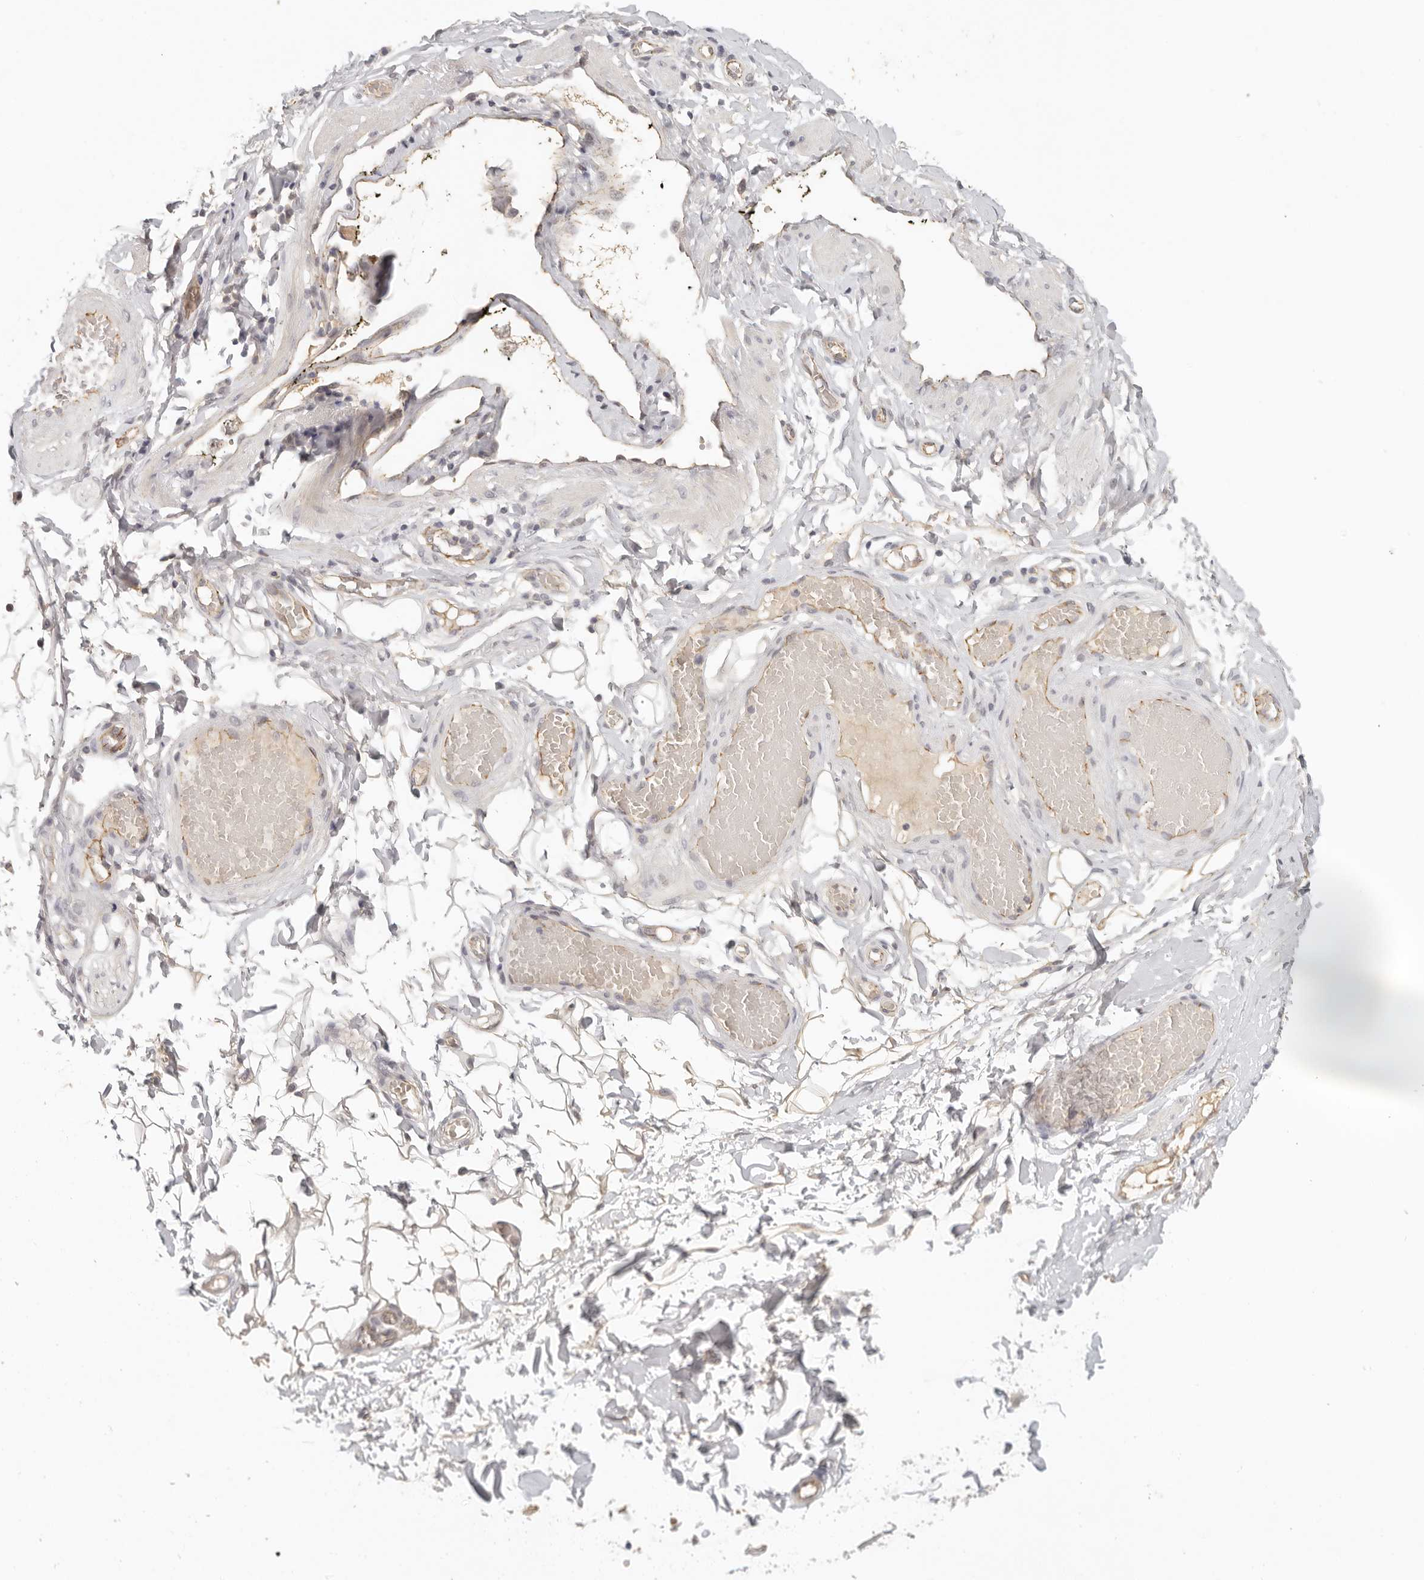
{"staining": {"intensity": "negative", "quantity": "none", "location": "none"}, "tissue": "adipose tissue", "cell_type": "Adipocytes", "image_type": "normal", "snomed": [{"axis": "morphology", "description": "Normal tissue, NOS"}, {"axis": "topography", "description": "Adipose tissue"}, {"axis": "topography", "description": "Vascular tissue"}, {"axis": "topography", "description": "Peripheral nerve tissue"}], "caption": "A micrograph of human adipose tissue is negative for staining in adipocytes. (Immunohistochemistry, brightfield microscopy, high magnification).", "gene": "ANXA9", "patient": {"sex": "male", "age": 25}}